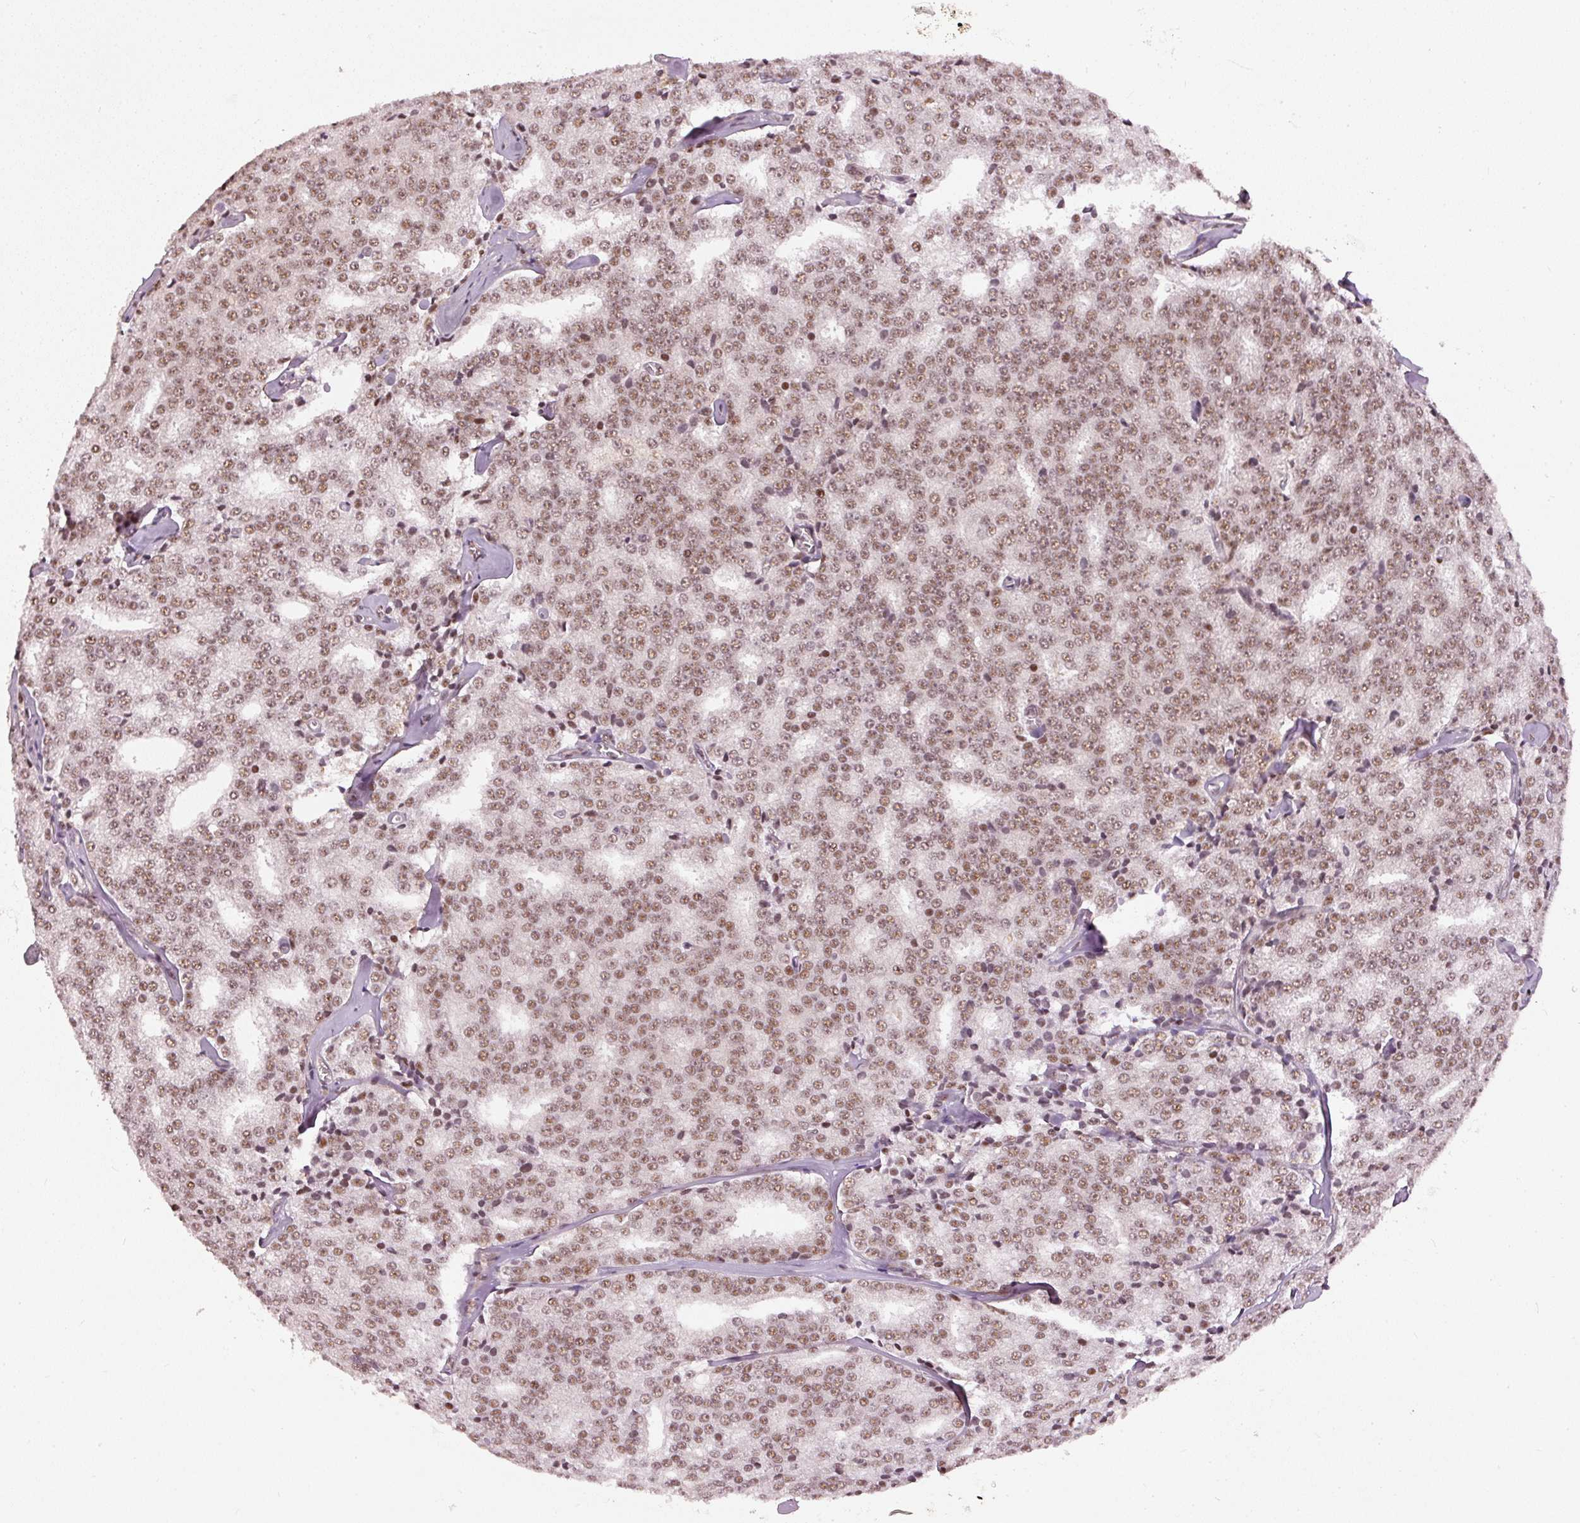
{"staining": {"intensity": "moderate", "quantity": ">75%", "location": "nuclear"}, "tissue": "prostate cancer", "cell_type": "Tumor cells", "image_type": "cancer", "snomed": [{"axis": "morphology", "description": "Adenocarcinoma, Low grade"}, {"axis": "topography", "description": "Prostate"}], "caption": "Protein staining by immunohistochemistry demonstrates moderate nuclear expression in approximately >75% of tumor cells in low-grade adenocarcinoma (prostate).", "gene": "THOC6", "patient": {"sex": "male", "age": 60}}